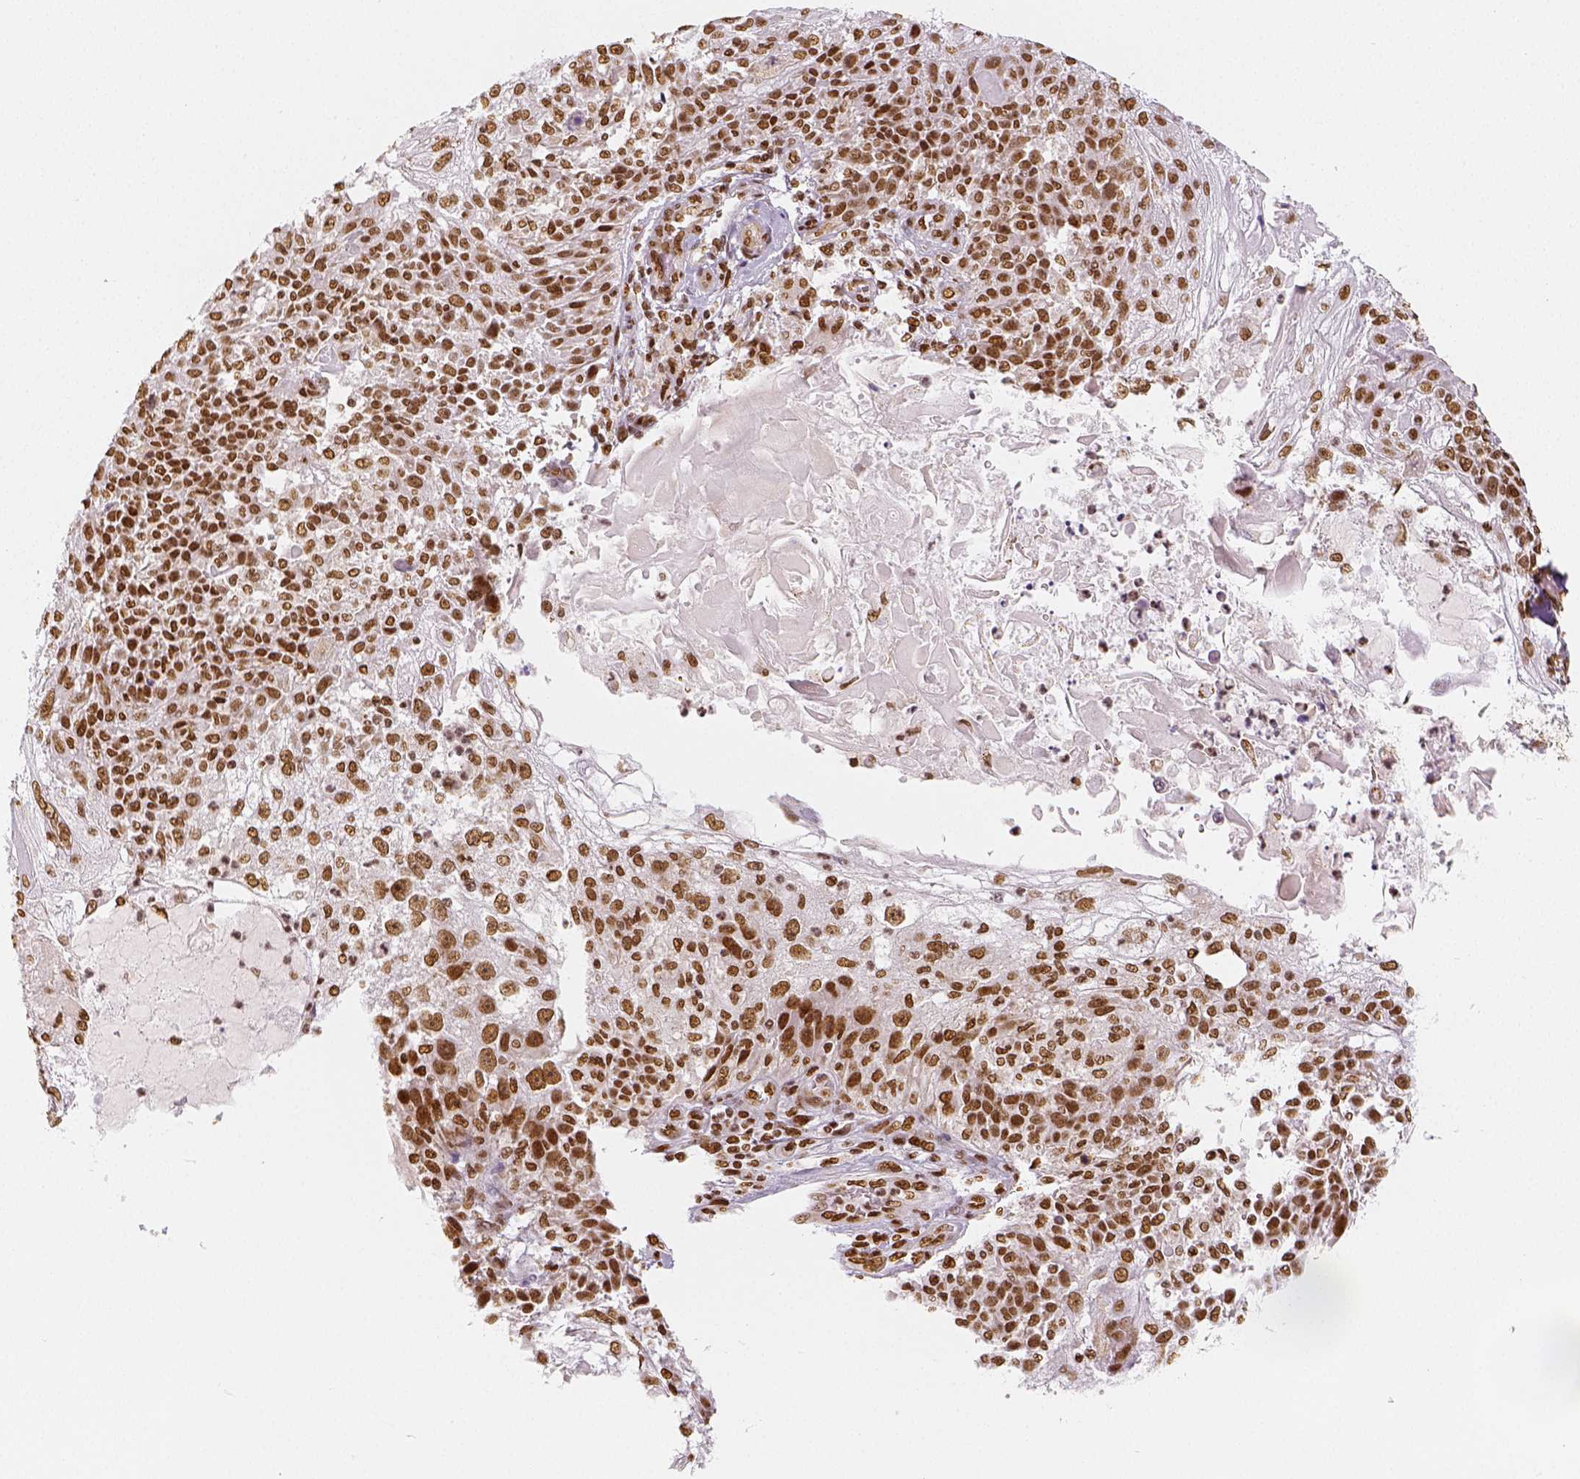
{"staining": {"intensity": "moderate", "quantity": ">75%", "location": "nuclear"}, "tissue": "skin cancer", "cell_type": "Tumor cells", "image_type": "cancer", "snomed": [{"axis": "morphology", "description": "Normal tissue, NOS"}, {"axis": "morphology", "description": "Squamous cell carcinoma, NOS"}, {"axis": "topography", "description": "Skin"}], "caption": "Tumor cells show moderate nuclear staining in approximately >75% of cells in squamous cell carcinoma (skin).", "gene": "KDM5B", "patient": {"sex": "female", "age": 83}}